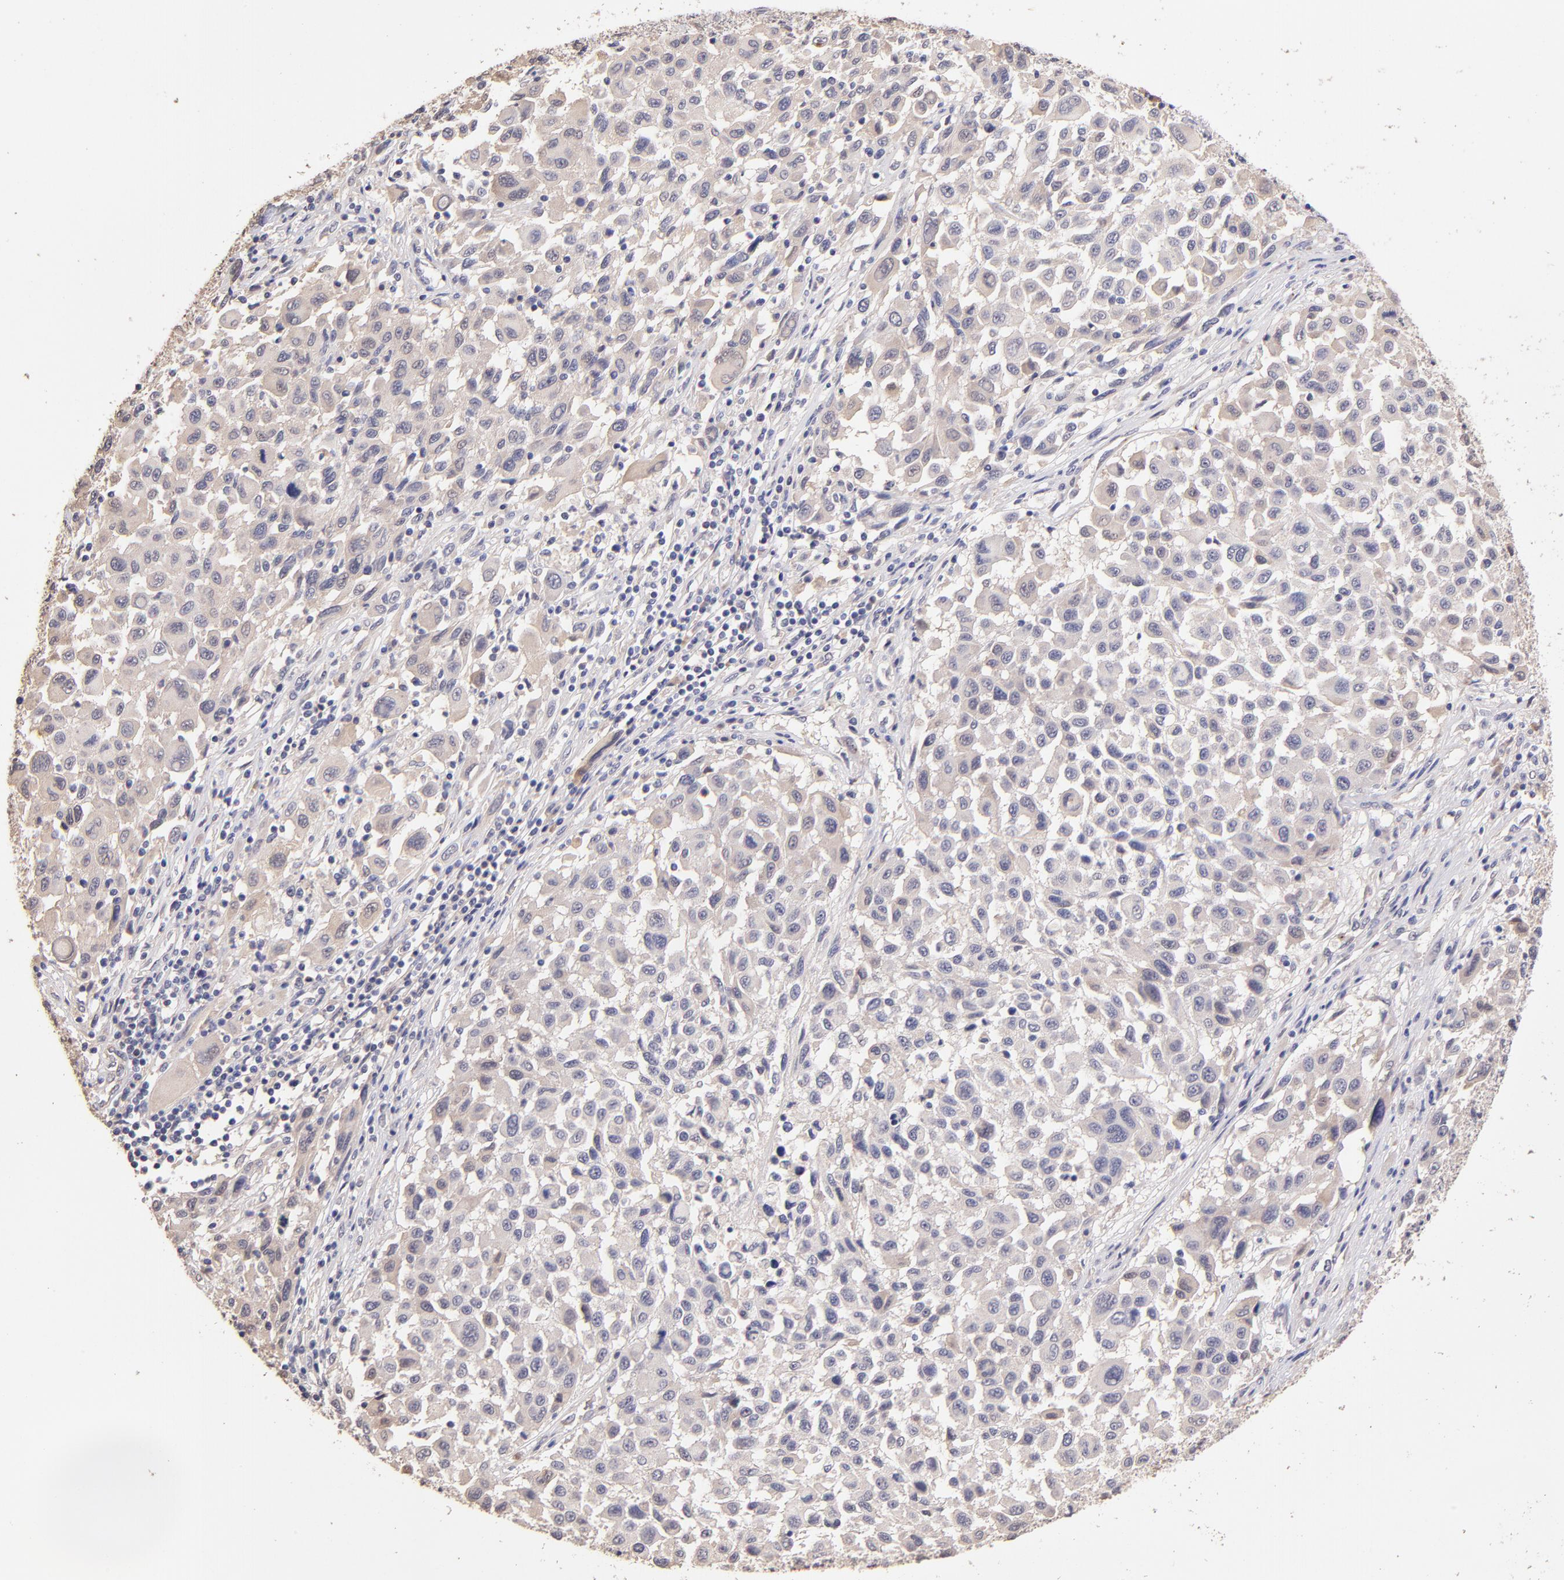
{"staining": {"intensity": "negative", "quantity": "none", "location": "none"}, "tissue": "melanoma", "cell_type": "Tumor cells", "image_type": "cancer", "snomed": [{"axis": "morphology", "description": "Malignant melanoma, Metastatic site"}, {"axis": "topography", "description": "Lymph node"}], "caption": "This is an IHC micrograph of human malignant melanoma (metastatic site). There is no expression in tumor cells.", "gene": "RNASEL", "patient": {"sex": "male", "age": 61}}